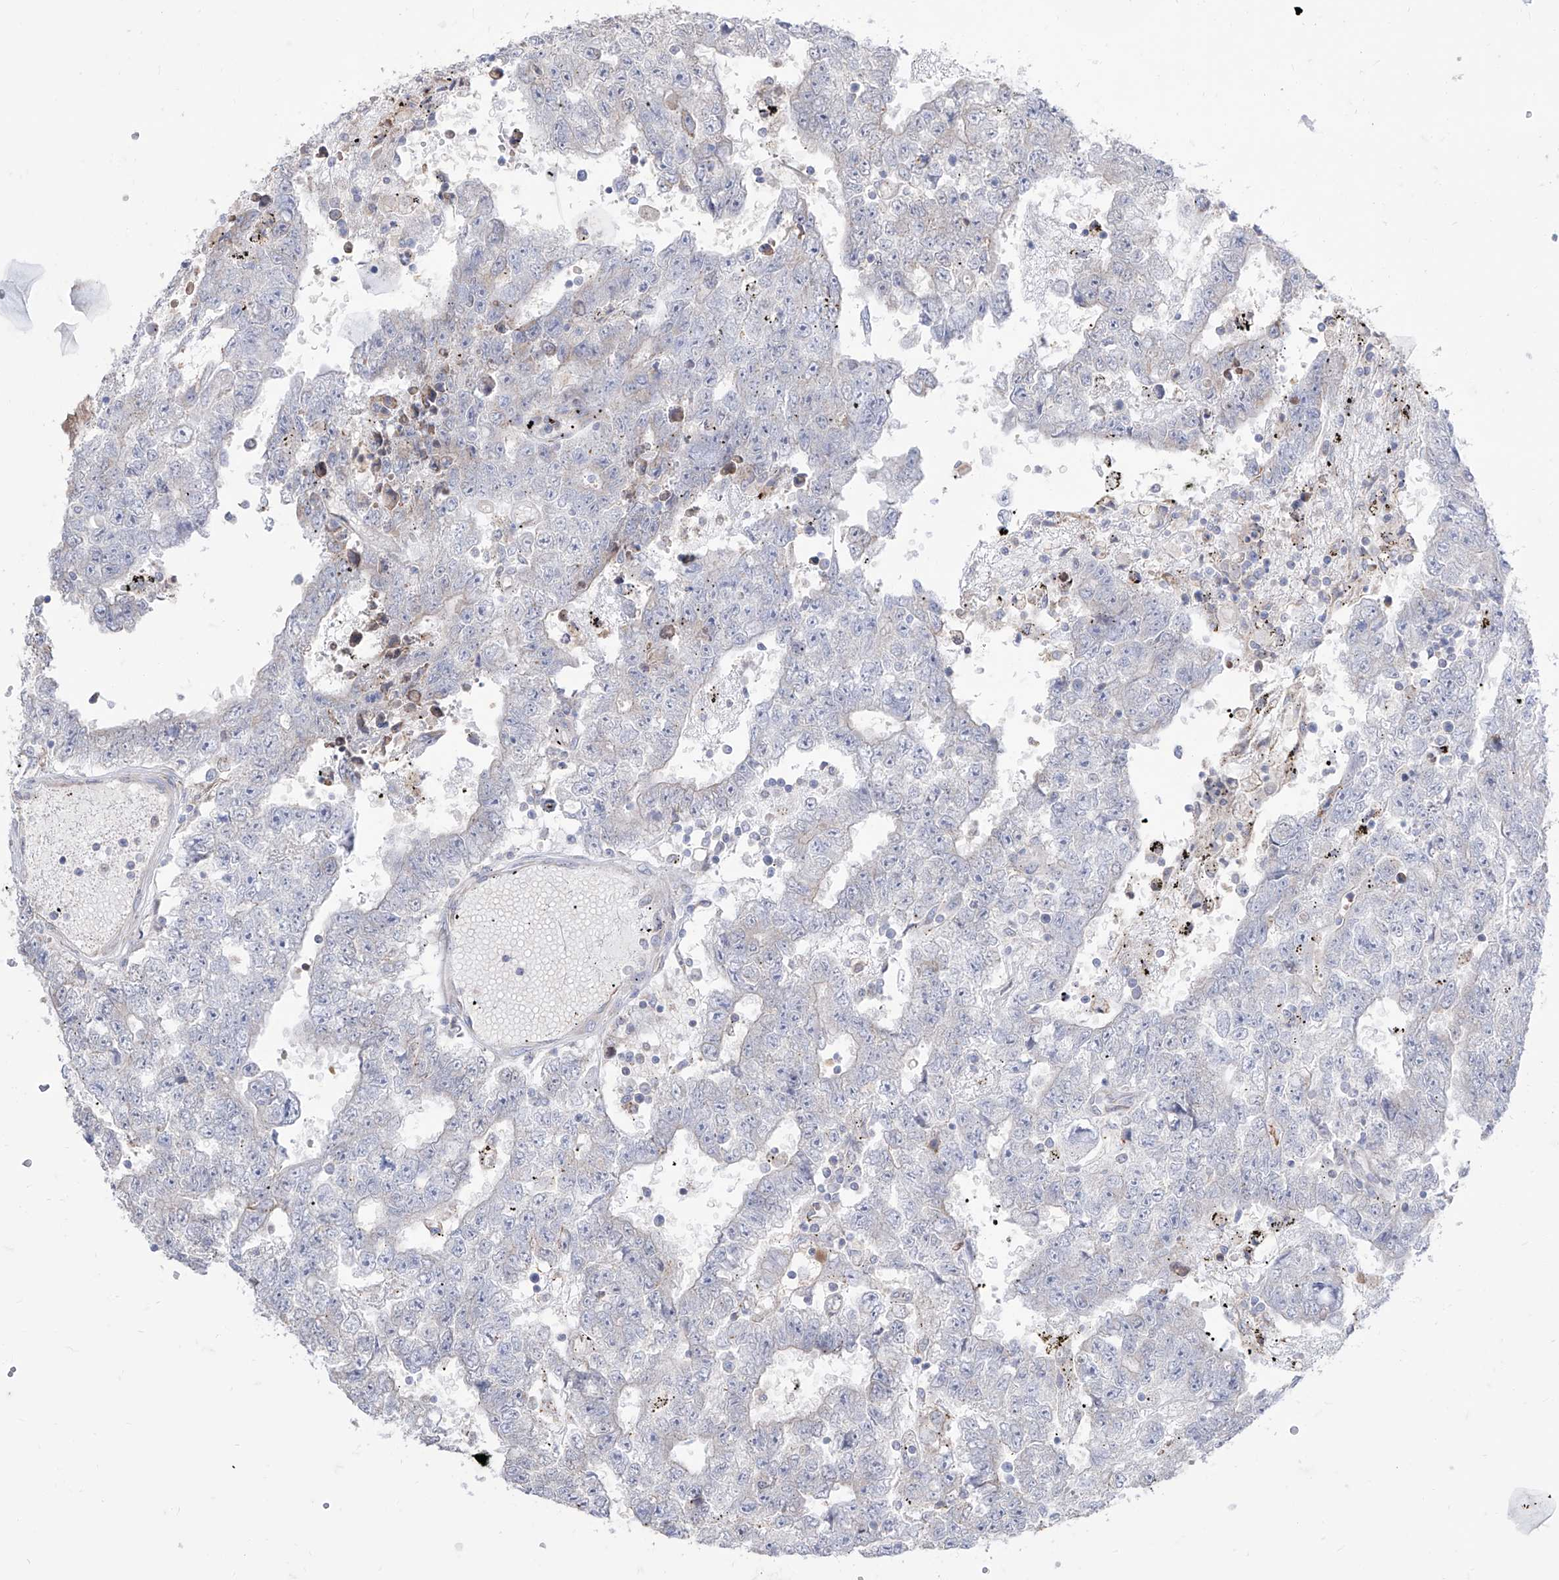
{"staining": {"intensity": "negative", "quantity": "none", "location": "none"}, "tissue": "testis cancer", "cell_type": "Tumor cells", "image_type": "cancer", "snomed": [{"axis": "morphology", "description": "Carcinoma, Embryonal, NOS"}, {"axis": "topography", "description": "Testis"}], "caption": "This image is of testis embryonal carcinoma stained with immunohistochemistry to label a protein in brown with the nuclei are counter-stained blue. There is no positivity in tumor cells.", "gene": "BROX", "patient": {"sex": "male", "age": 25}}